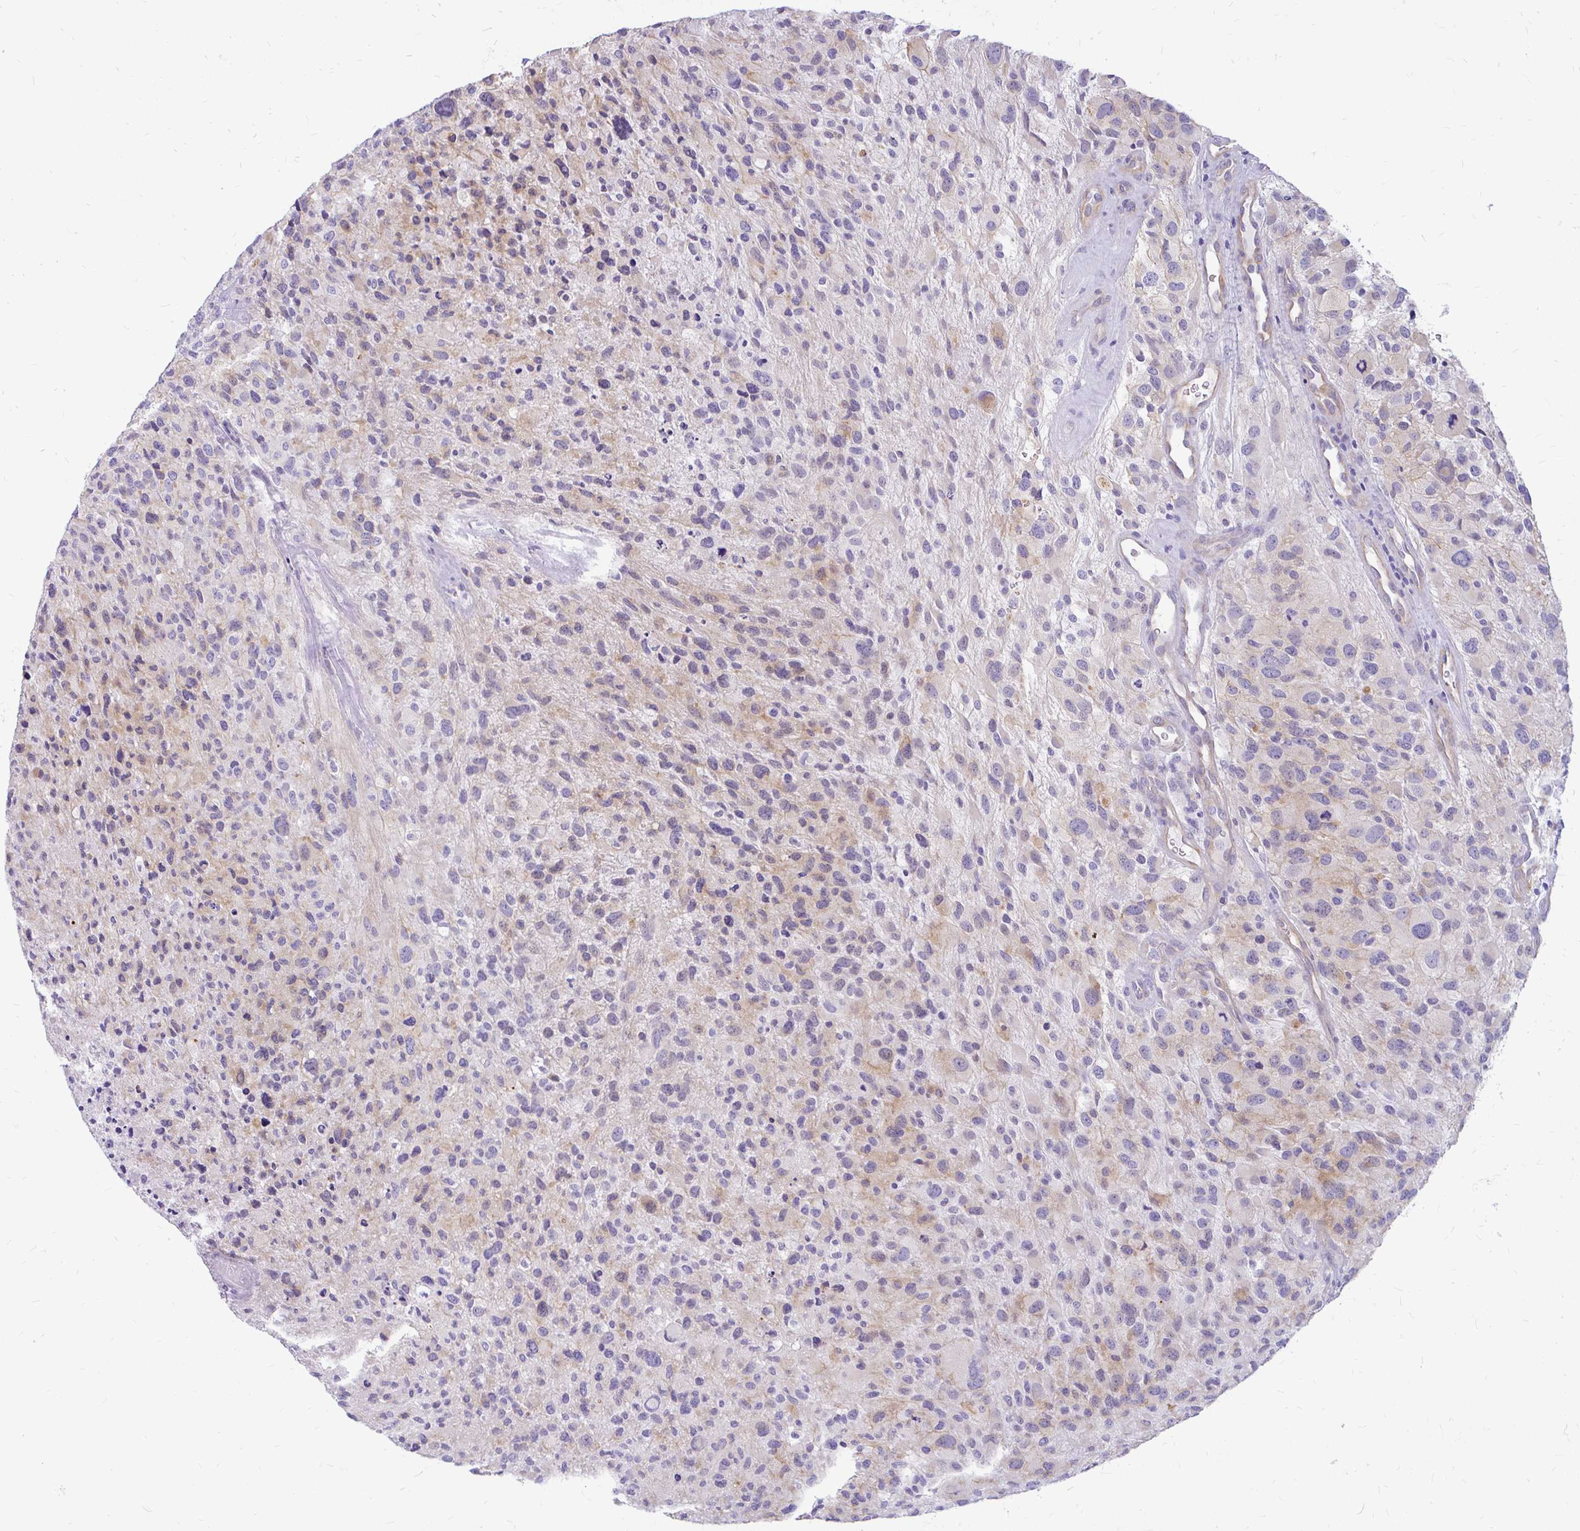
{"staining": {"intensity": "negative", "quantity": "none", "location": "none"}, "tissue": "glioma", "cell_type": "Tumor cells", "image_type": "cancer", "snomed": [{"axis": "morphology", "description": "Glioma, malignant, High grade"}, {"axis": "topography", "description": "Brain"}], "caption": "Glioma stained for a protein using immunohistochemistry displays no expression tumor cells.", "gene": "FAM83C", "patient": {"sex": "female", "age": 67}}